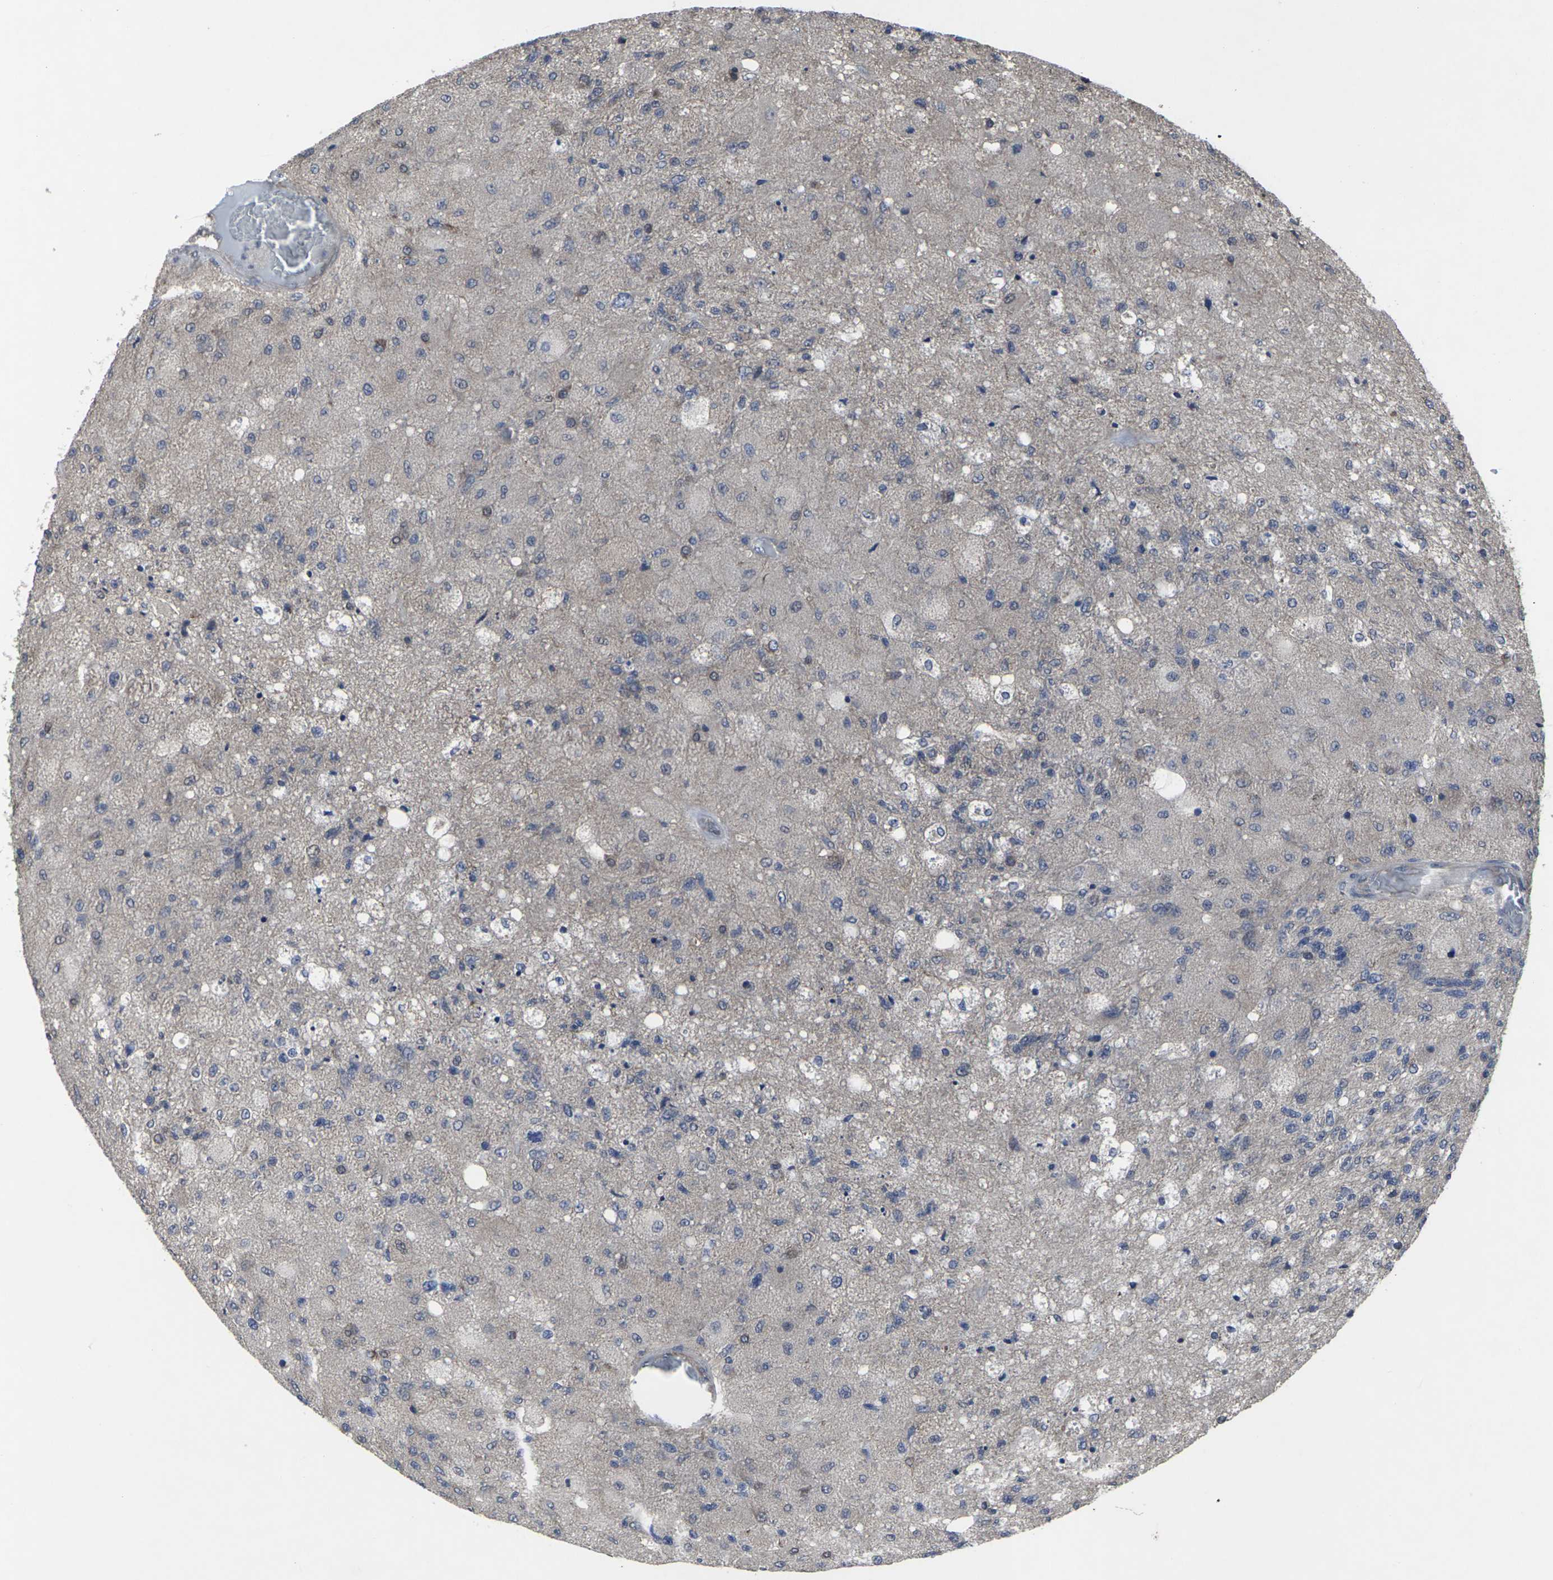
{"staining": {"intensity": "weak", "quantity": "25%-75%", "location": "cytoplasmic/membranous"}, "tissue": "glioma", "cell_type": "Tumor cells", "image_type": "cancer", "snomed": [{"axis": "morphology", "description": "Normal tissue, NOS"}, {"axis": "morphology", "description": "Glioma, malignant, High grade"}, {"axis": "topography", "description": "Cerebral cortex"}], "caption": "Immunohistochemical staining of human glioma displays weak cytoplasmic/membranous protein positivity in approximately 25%-75% of tumor cells.", "gene": "MAPKAPK2", "patient": {"sex": "male", "age": 77}}